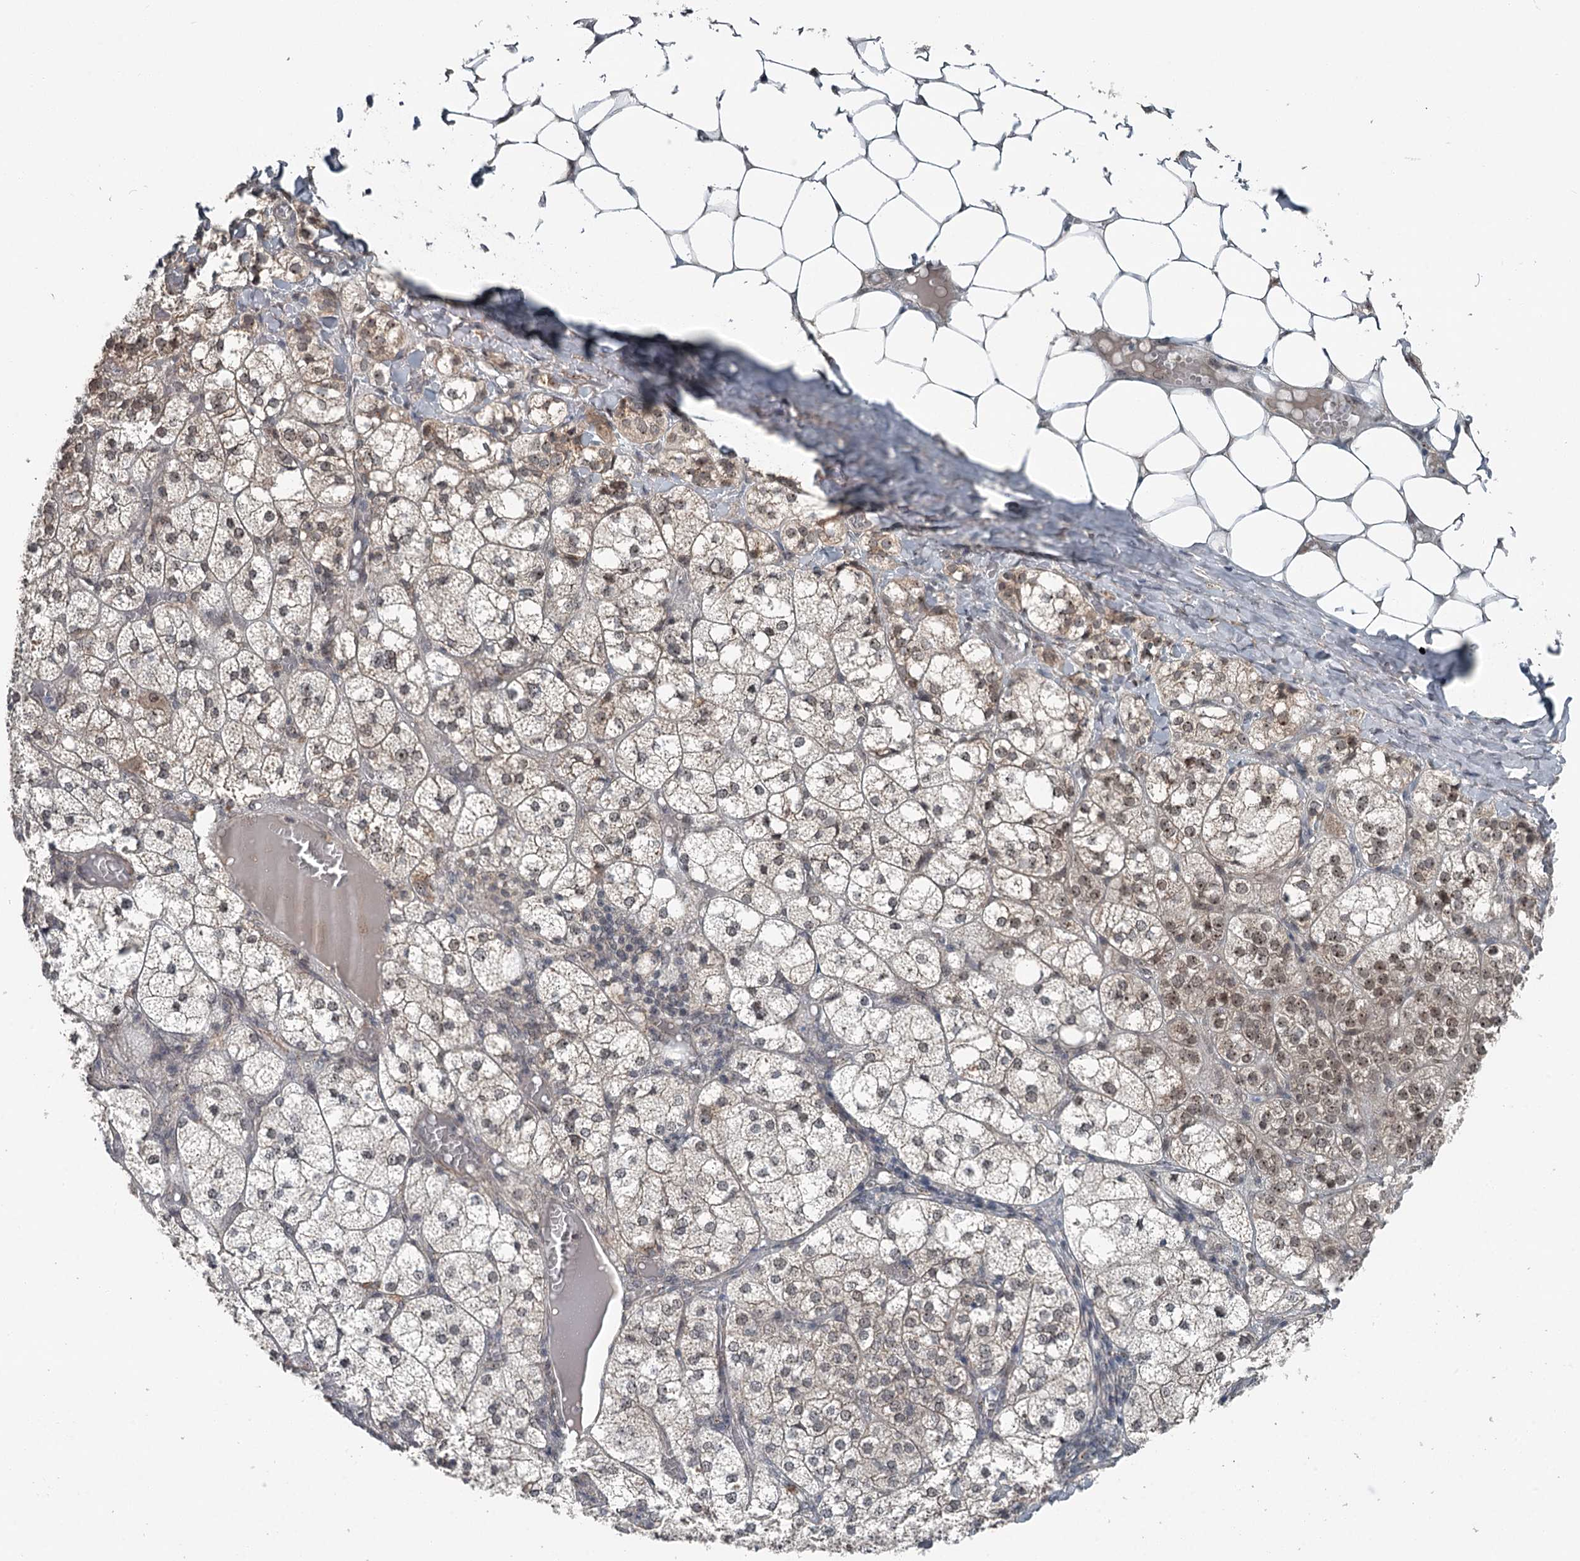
{"staining": {"intensity": "moderate", "quantity": "25%-75%", "location": "cytoplasmic/membranous,nuclear"}, "tissue": "adrenal gland", "cell_type": "Glandular cells", "image_type": "normal", "snomed": [{"axis": "morphology", "description": "Normal tissue, NOS"}, {"axis": "topography", "description": "Adrenal gland"}], "caption": "This image displays IHC staining of benign human adrenal gland, with medium moderate cytoplasmic/membranous,nuclear positivity in about 25%-75% of glandular cells.", "gene": "EXOSC1", "patient": {"sex": "female", "age": 61}}